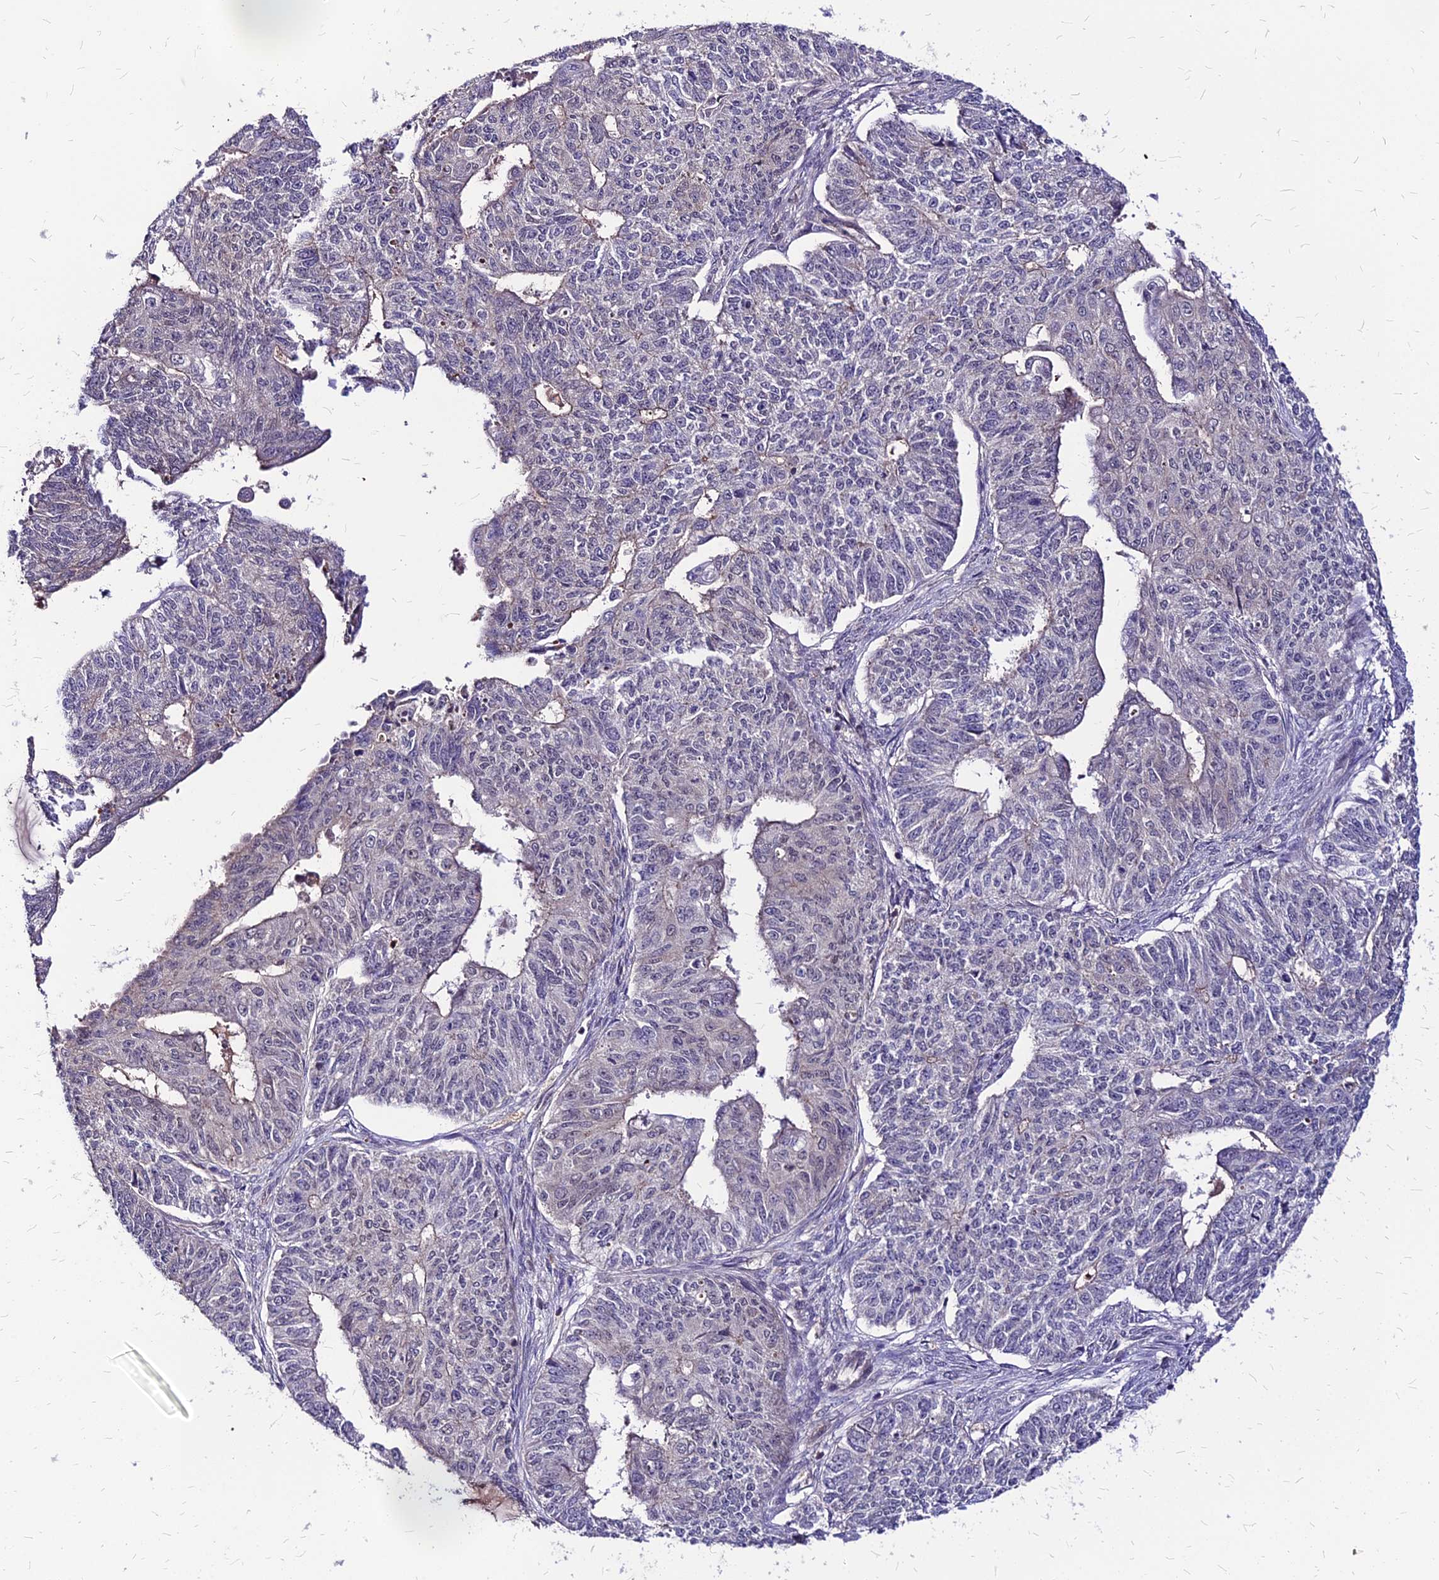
{"staining": {"intensity": "negative", "quantity": "none", "location": "none"}, "tissue": "endometrial cancer", "cell_type": "Tumor cells", "image_type": "cancer", "snomed": [{"axis": "morphology", "description": "Adenocarcinoma, NOS"}, {"axis": "topography", "description": "Endometrium"}], "caption": "Human endometrial cancer (adenocarcinoma) stained for a protein using immunohistochemistry (IHC) shows no staining in tumor cells.", "gene": "APBA3", "patient": {"sex": "female", "age": 32}}